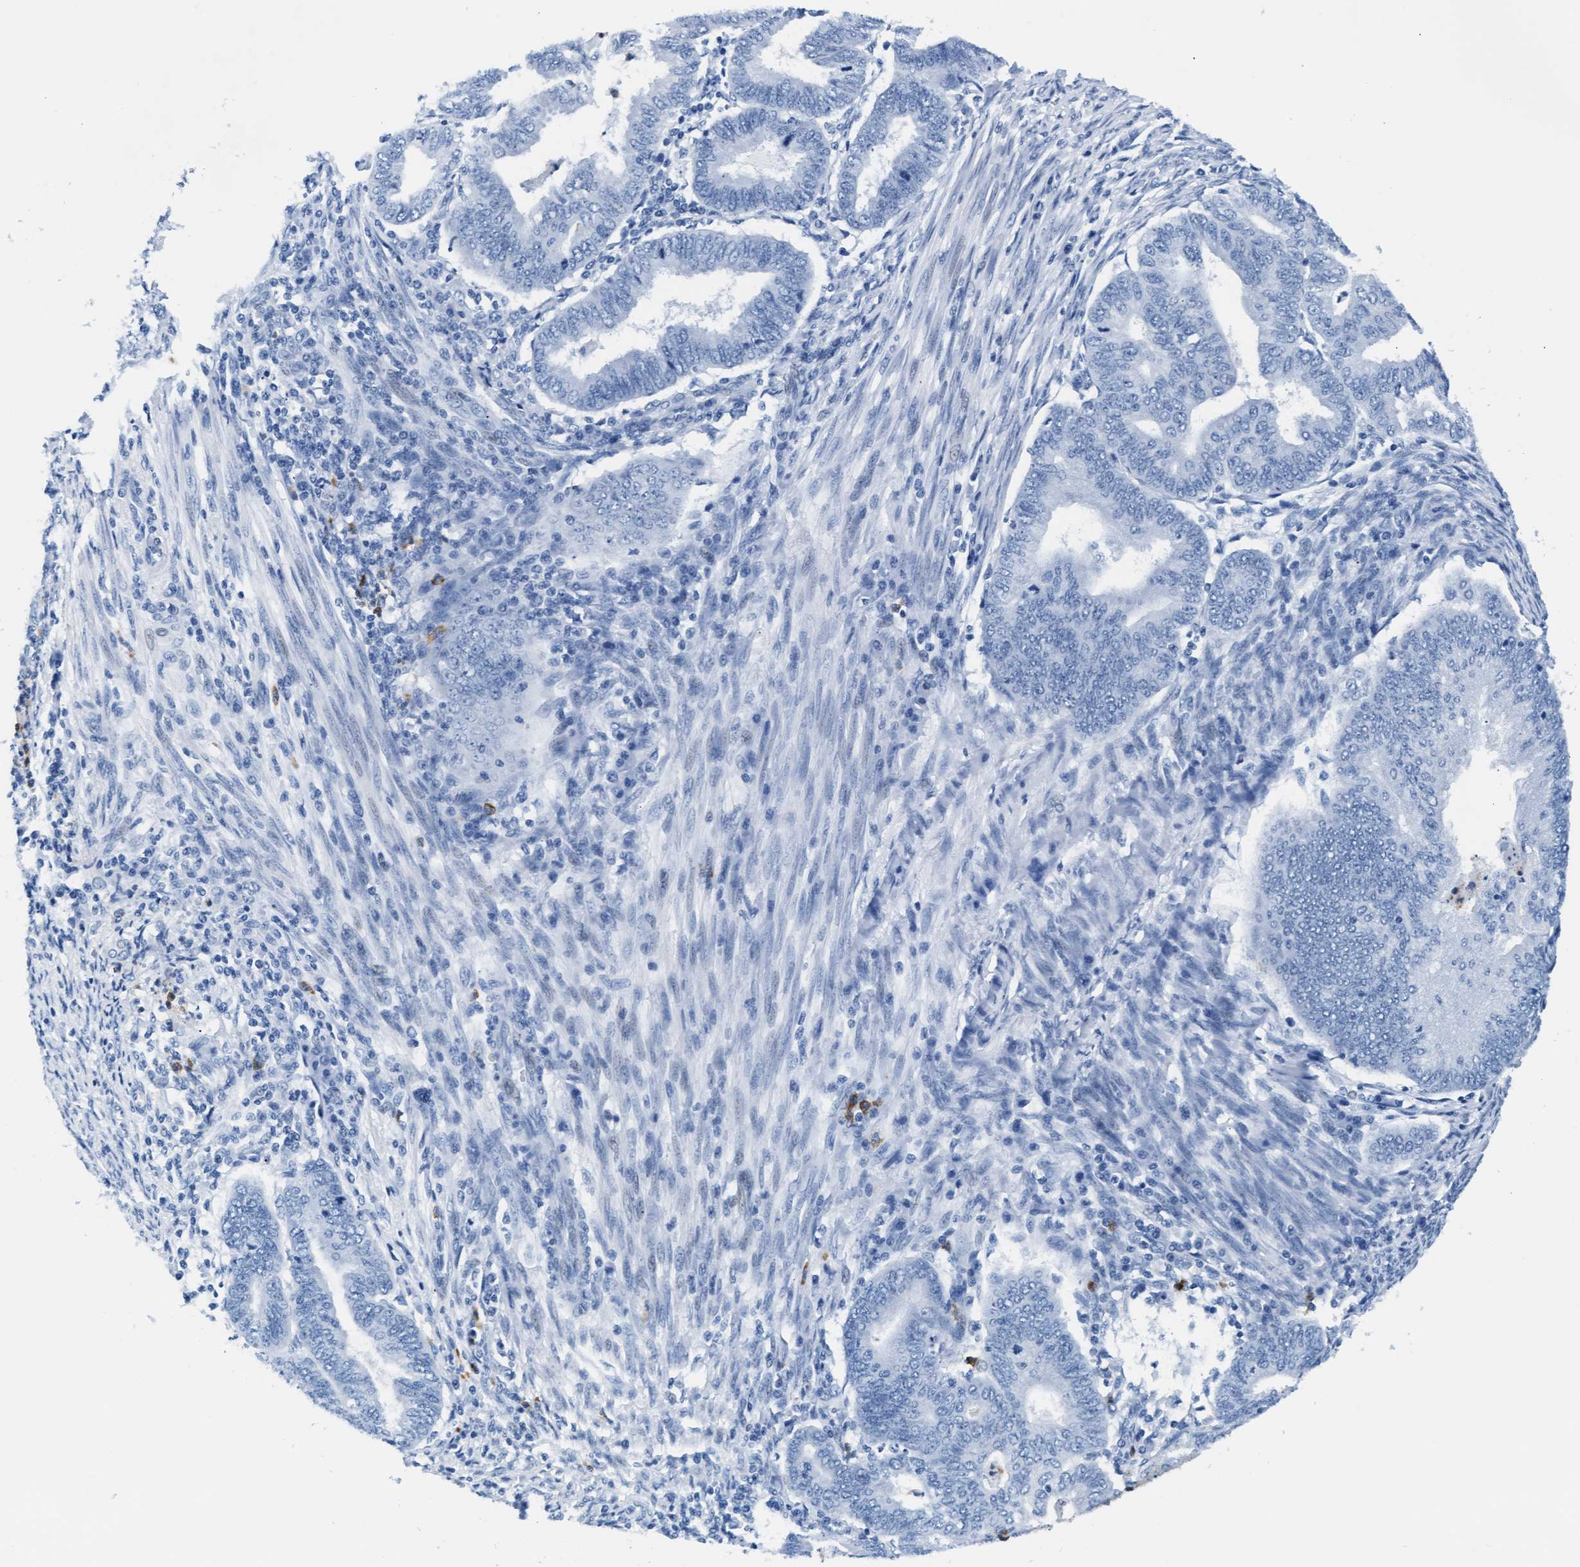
{"staining": {"intensity": "negative", "quantity": "none", "location": "none"}, "tissue": "endometrial cancer", "cell_type": "Tumor cells", "image_type": "cancer", "snomed": [{"axis": "morphology", "description": "Polyp, NOS"}, {"axis": "morphology", "description": "Adenocarcinoma, NOS"}, {"axis": "morphology", "description": "Adenoma, NOS"}, {"axis": "topography", "description": "Endometrium"}], "caption": "Immunohistochemistry (IHC) image of neoplastic tissue: polyp (endometrial) stained with DAB (3,3'-diaminobenzidine) exhibits no significant protein positivity in tumor cells.", "gene": "MMP8", "patient": {"sex": "female", "age": 79}}